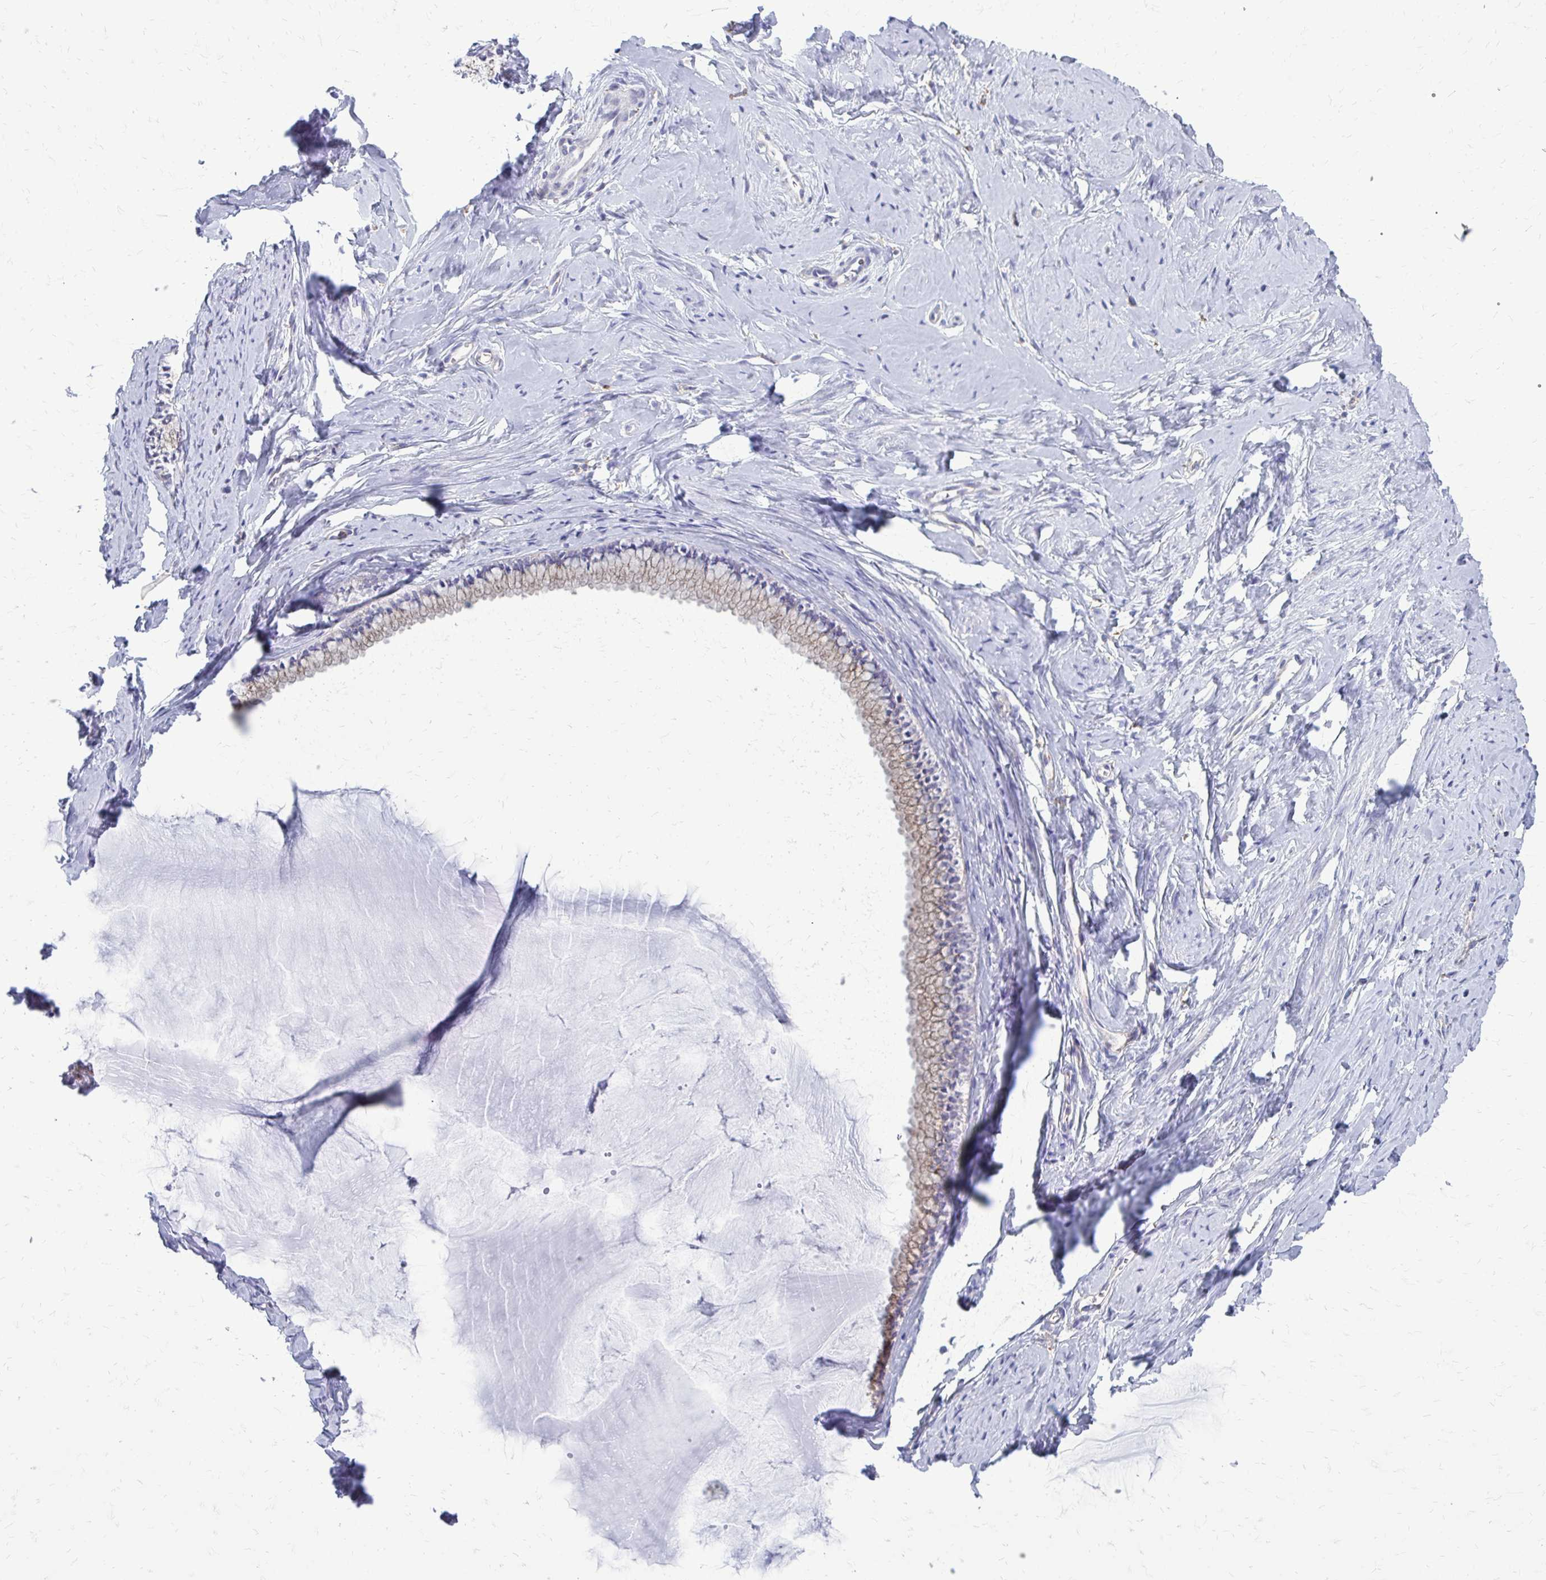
{"staining": {"intensity": "weak", "quantity": "25%-75%", "location": "cytoplasmic/membranous"}, "tissue": "cervix", "cell_type": "Glandular cells", "image_type": "normal", "snomed": [{"axis": "morphology", "description": "Normal tissue, NOS"}, {"axis": "topography", "description": "Cervix"}], "caption": "Cervix stained with immunohistochemistry (IHC) shows weak cytoplasmic/membranous positivity in approximately 25%-75% of glandular cells. (DAB IHC, brown staining for protein, blue staining for nuclei).", "gene": "CLTA", "patient": {"sex": "female", "age": 40}}